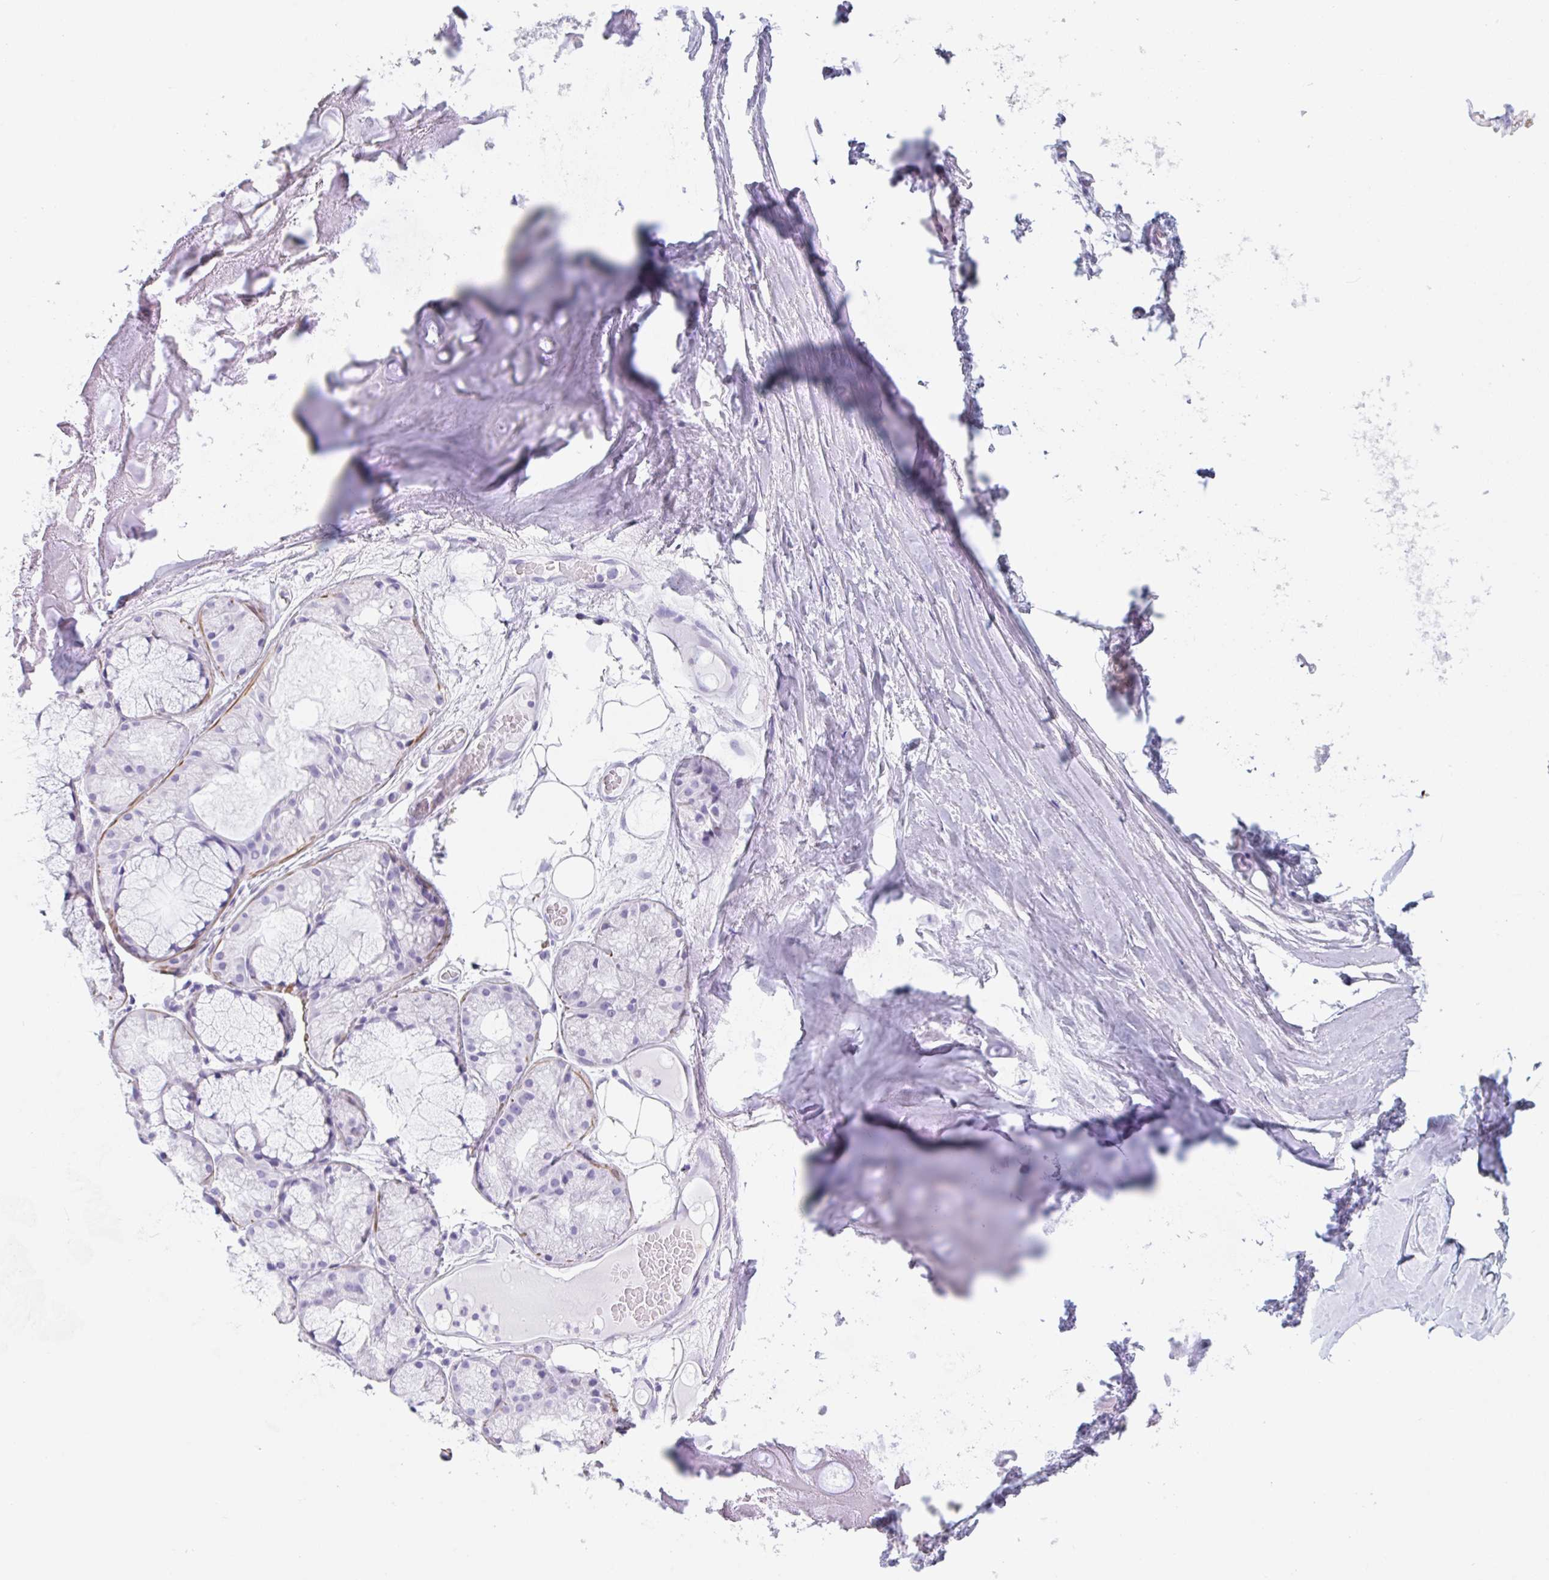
{"staining": {"intensity": "negative", "quantity": "none", "location": "none"}, "tissue": "adipose tissue", "cell_type": "Adipocytes", "image_type": "normal", "snomed": [{"axis": "morphology", "description": "Normal tissue, NOS"}, {"axis": "topography", "description": "Lymph node"}, {"axis": "topography", "description": "Cartilage tissue"}, {"axis": "topography", "description": "Nasopharynx"}], "caption": "High power microscopy histopathology image of an IHC photomicrograph of benign adipose tissue, revealing no significant staining in adipocytes. Nuclei are stained in blue.", "gene": "TAS2R41", "patient": {"sex": "male", "age": 63}}